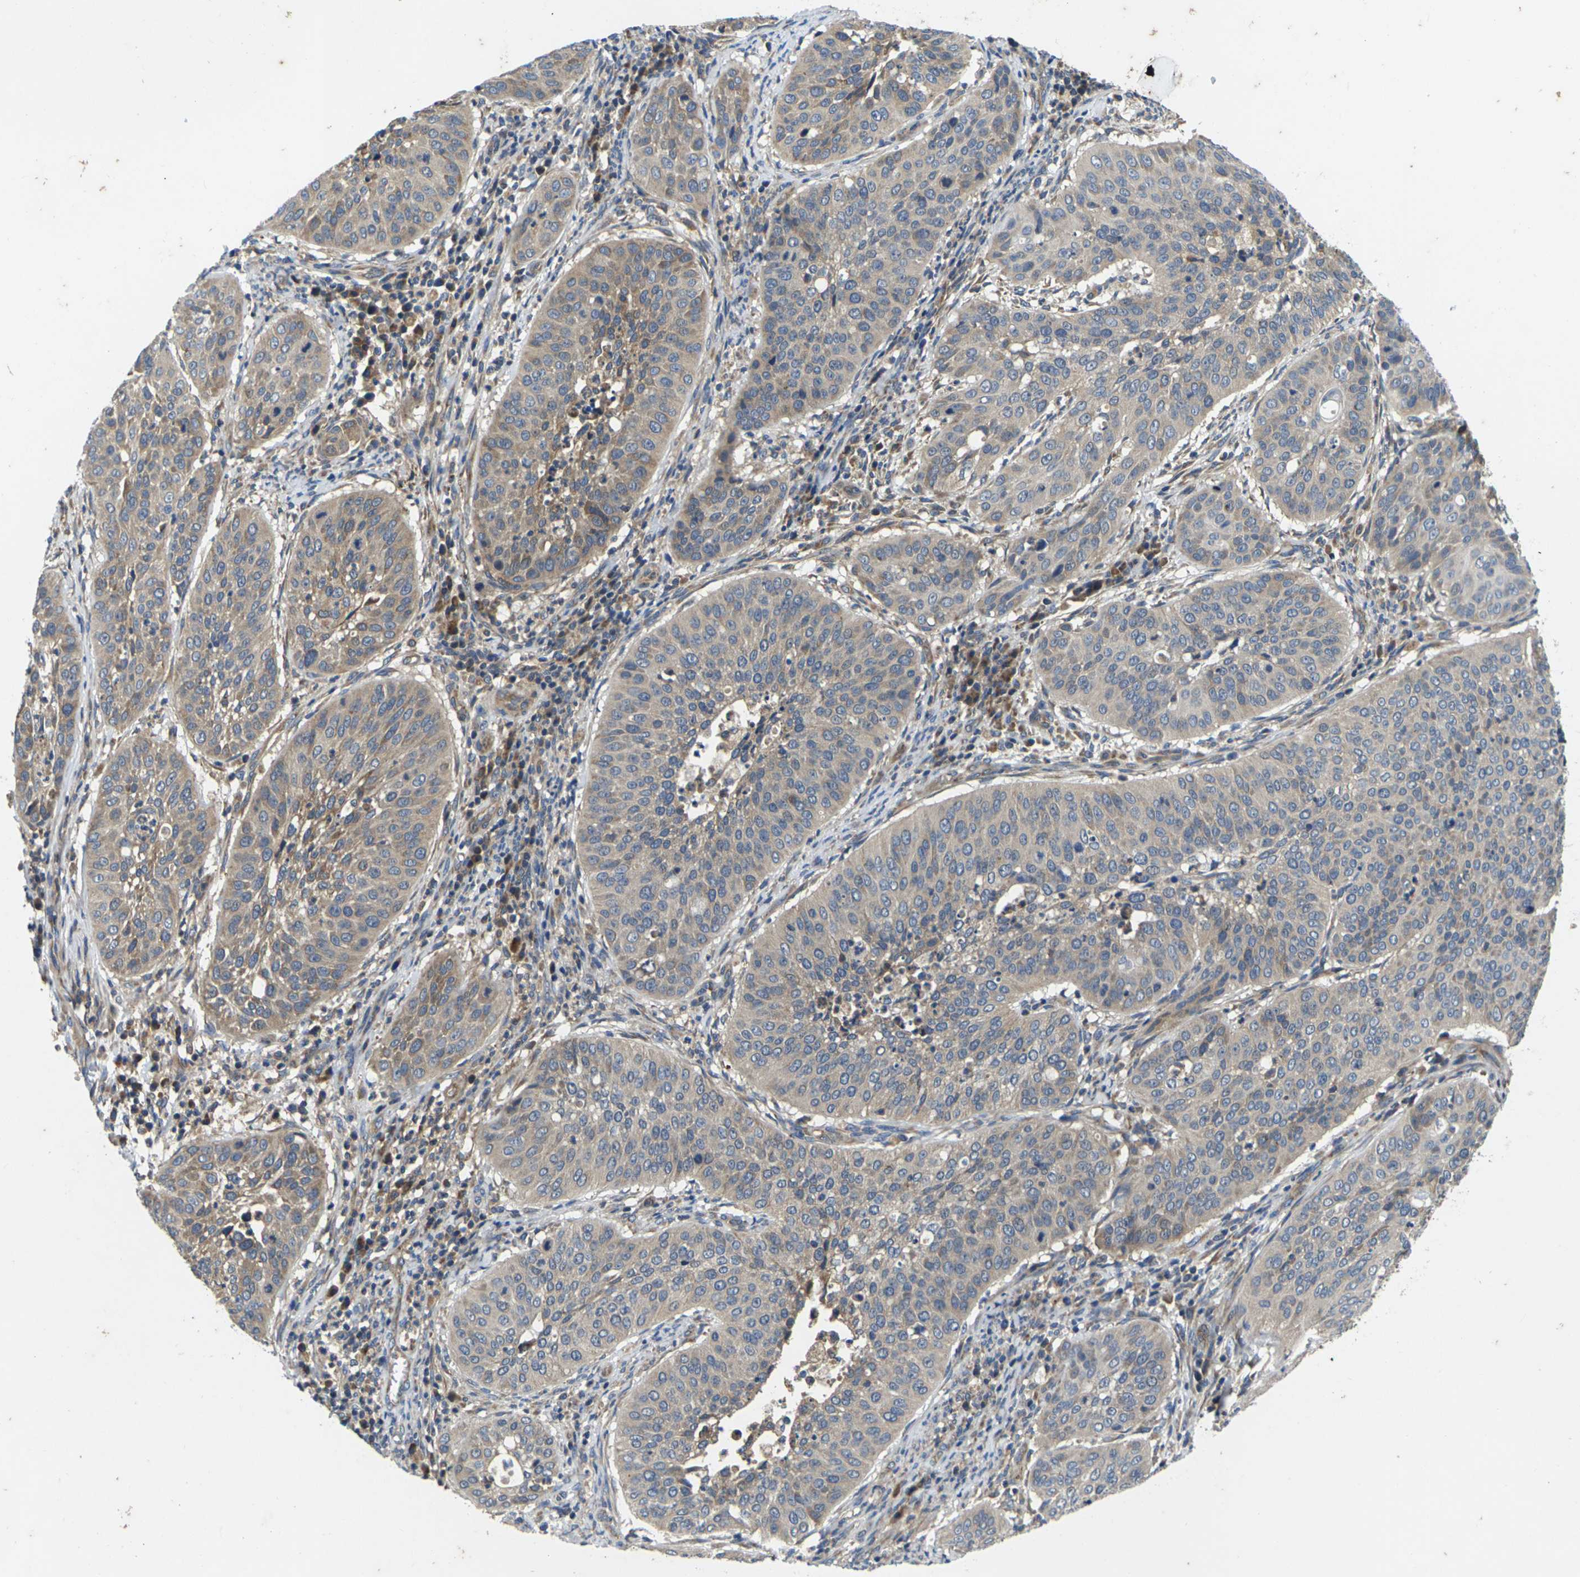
{"staining": {"intensity": "weak", "quantity": ">75%", "location": "cytoplasmic/membranous"}, "tissue": "cervical cancer", "cell_type": "Tumor cells", "image_type": "cancer", "snomed": [{"axis": "morphology", "description": "Normal tissue, NOS"}, {"axis": "morphology", "description": "Squamous cell carcinoma, NOS"}, {"axis": "topography", "description": "Cervix"}], "caption": "IHC histopathology image of human cervical cancer stained for a protein (brown), which reveals low levels of weak cytoplasmic/membranous expression in about >75% of tumor cells.", "gene": "KIF1B", "patient": {"sex": "female", "age": 39}}